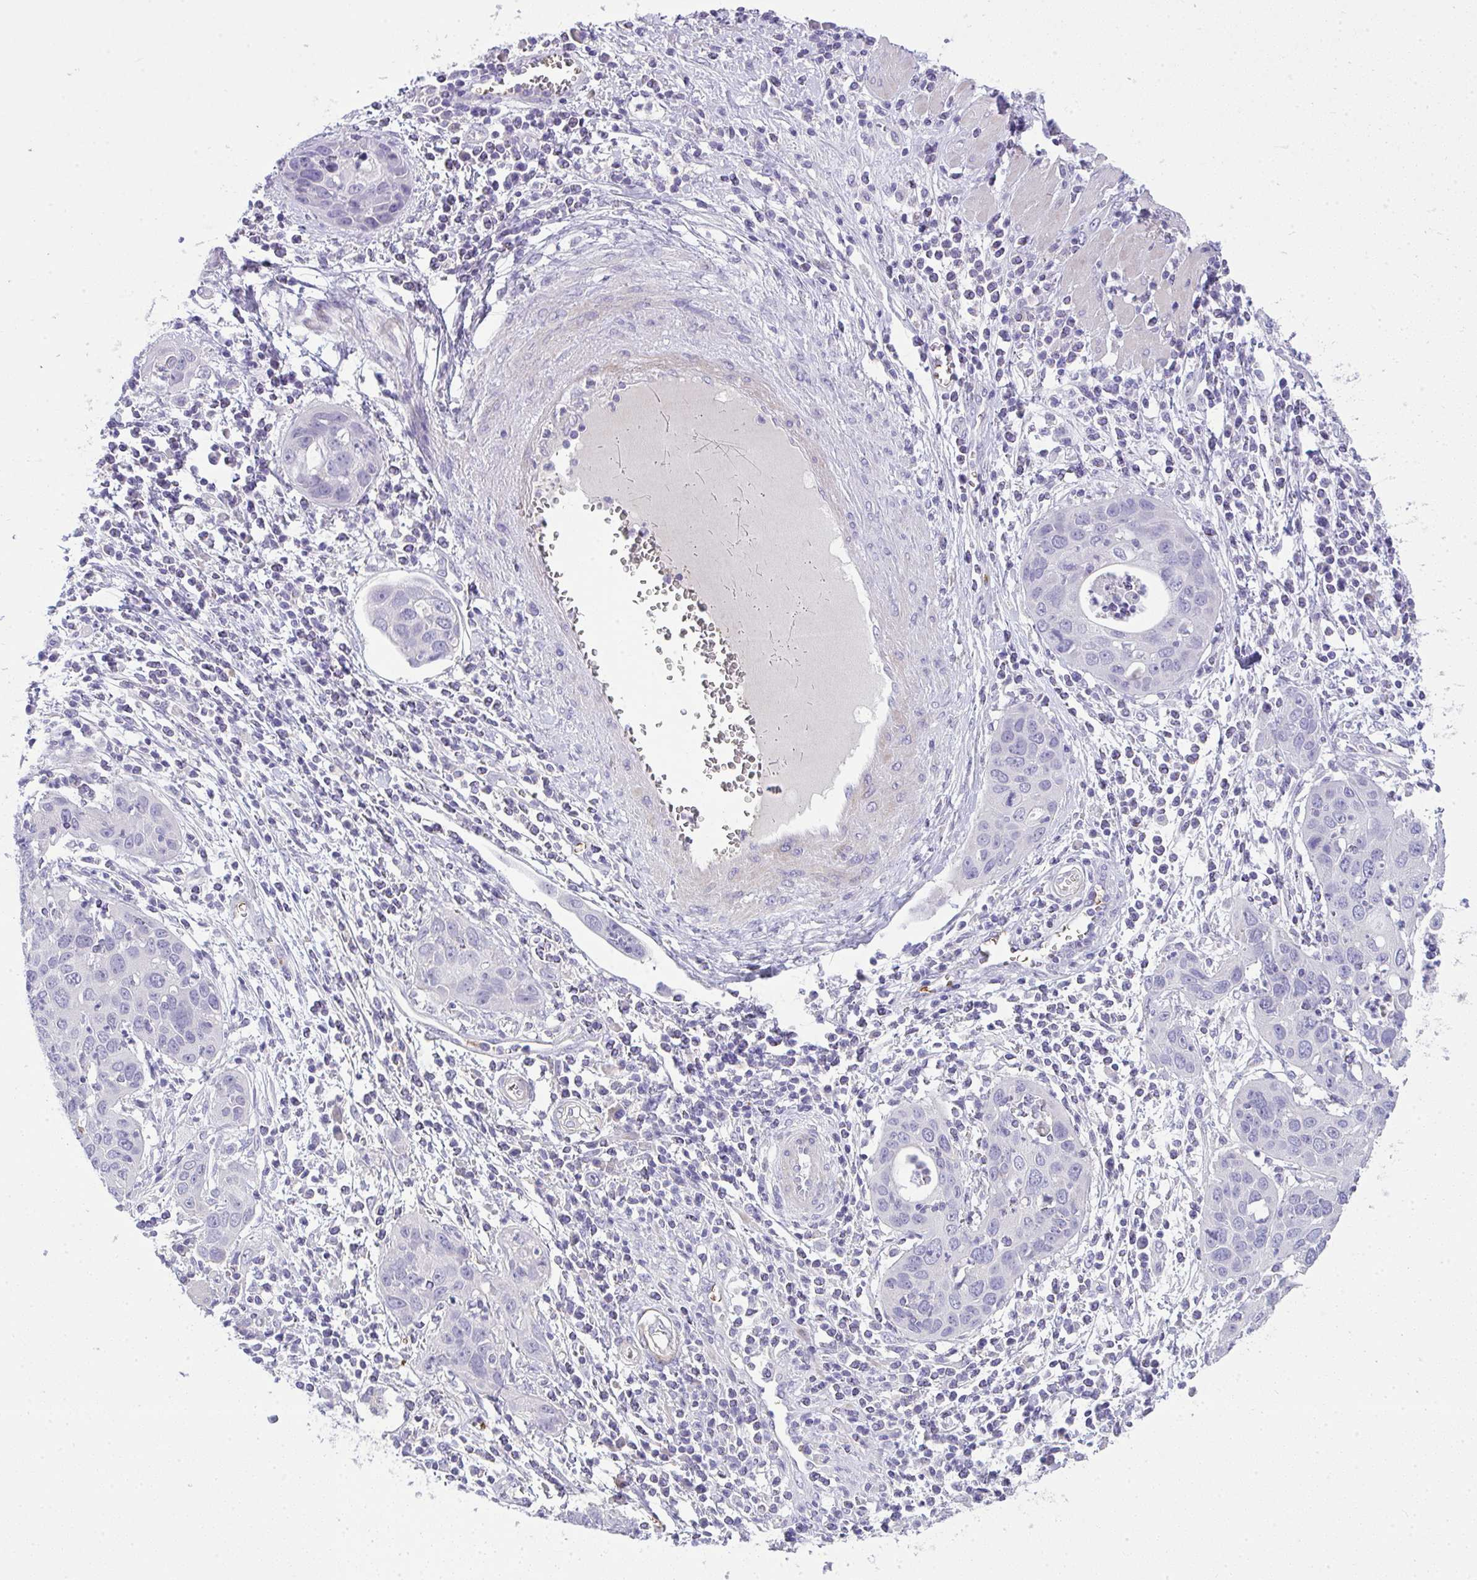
{"staining": {"intensity": "negative", "quantity": "none", "location": "none"}, "tissue": "cervical cancer", "cell_type": "Tumor cells", "image_type": "cancer", "snomed": [{"axis": "morphology", "description": "Squamous cell carcinoma, NOS"}, {"axis": "topography", "description": "Cervix"}], "caption": "An immunohistochemistry (IHC) micrograph of cervical cancer is shown. There is no staining in tumor cells of cervical cancer.", "gene": "SPTB", "patient": {"sex": "female", "age": 36}}